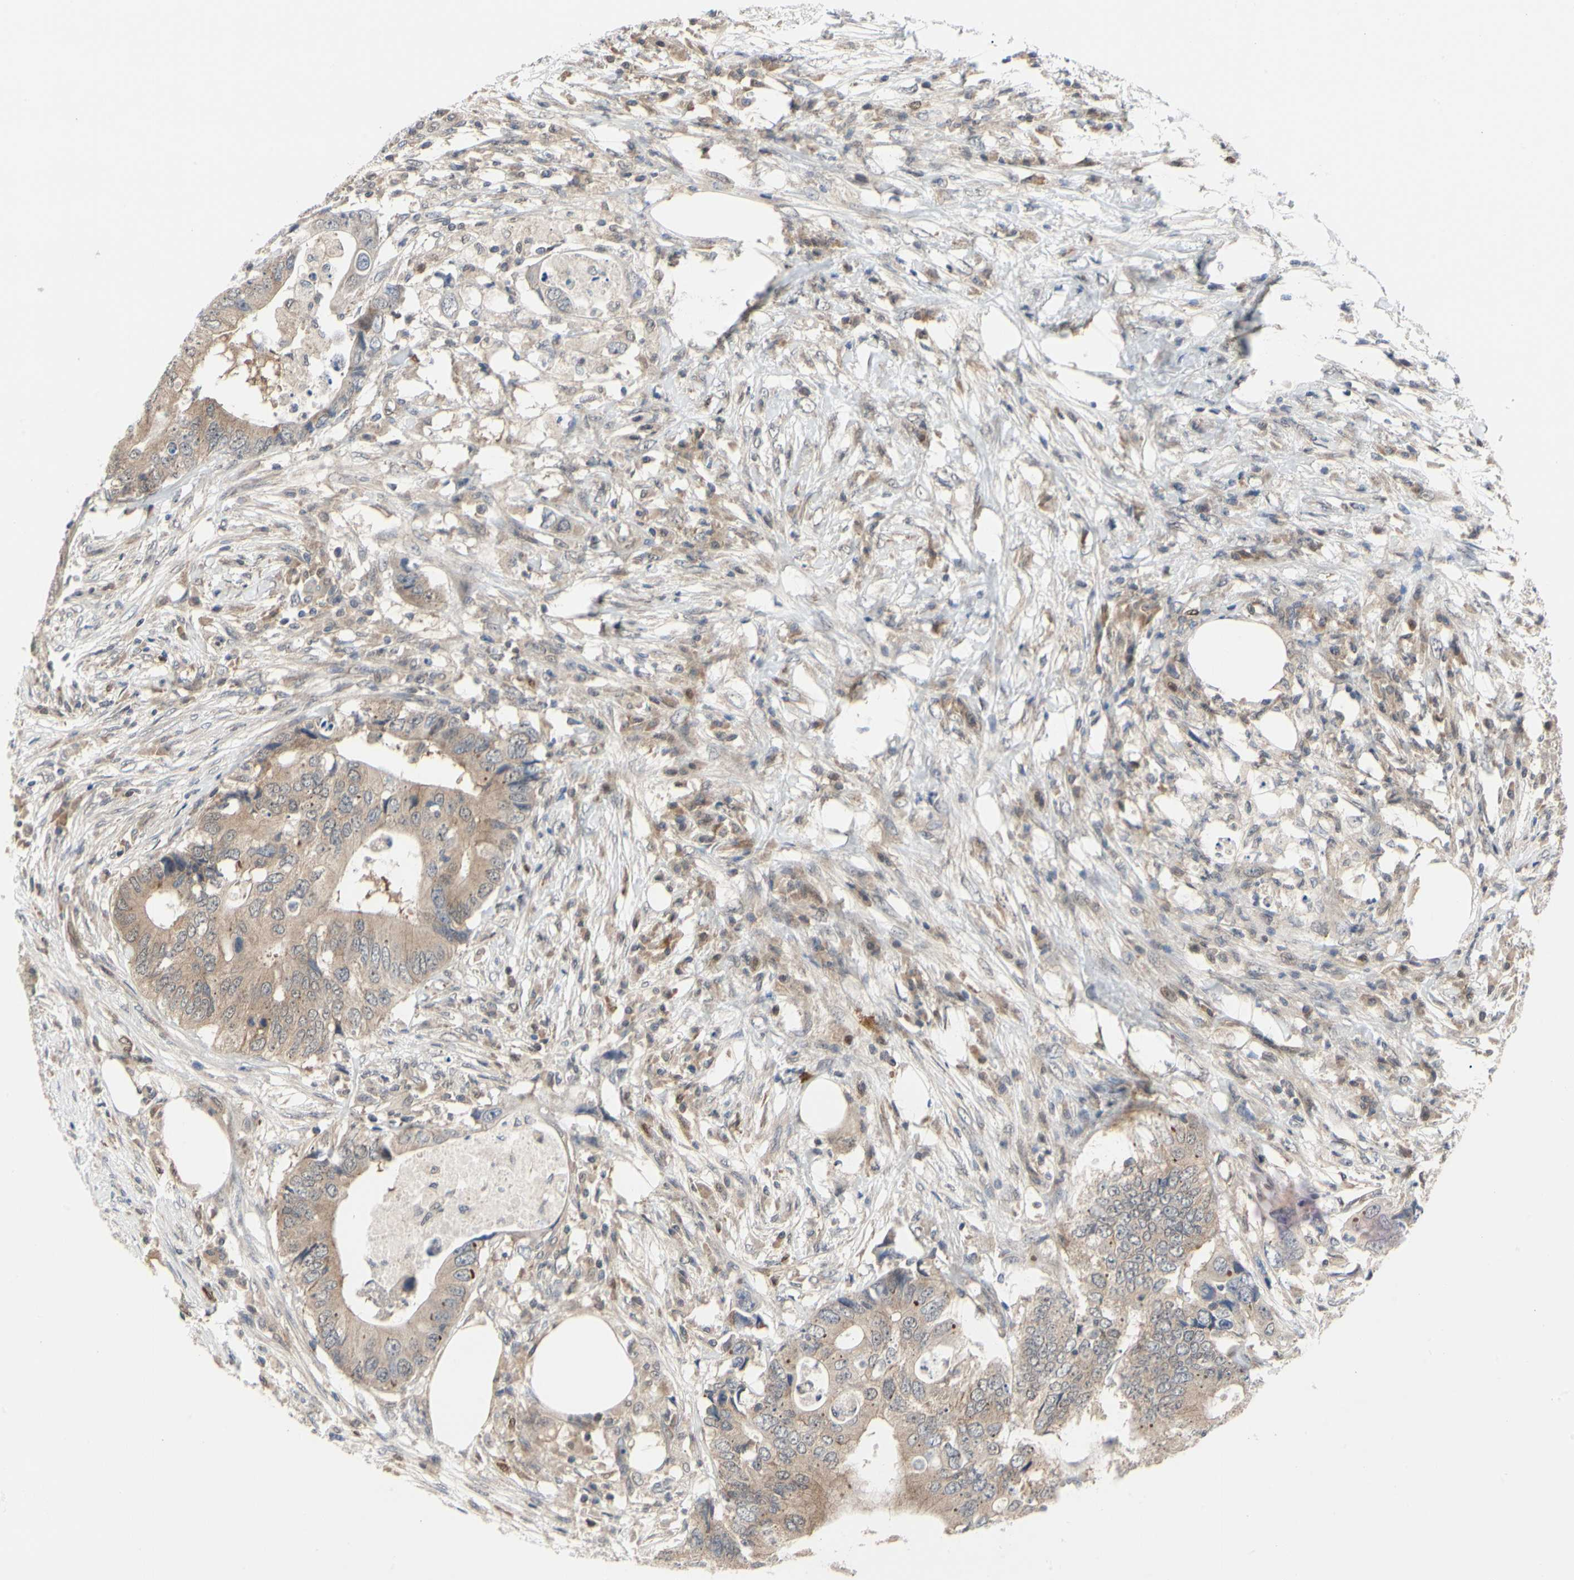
{"staining": {"intensity": "moderate", "quantity": ">75%", "location": "cytoplasmic/membranous"}, "tissue": "colorectal cancer", "cell_type": "Tumor cells", "image_type": "cancer", "snomed": [{"axis": "morphology", "description": "Adenocarcinoma, NOS"}, {"axis": "topography", "description": "Colon"}], "caption": "Immunohistochemical staining of human colorectal adenocarcinoma shows moderate cytoplasmic/membranous protein expression in about >75% of tumor cells.", "gene": "CDK5", "patient": {"sex": "male", "age": 71}}